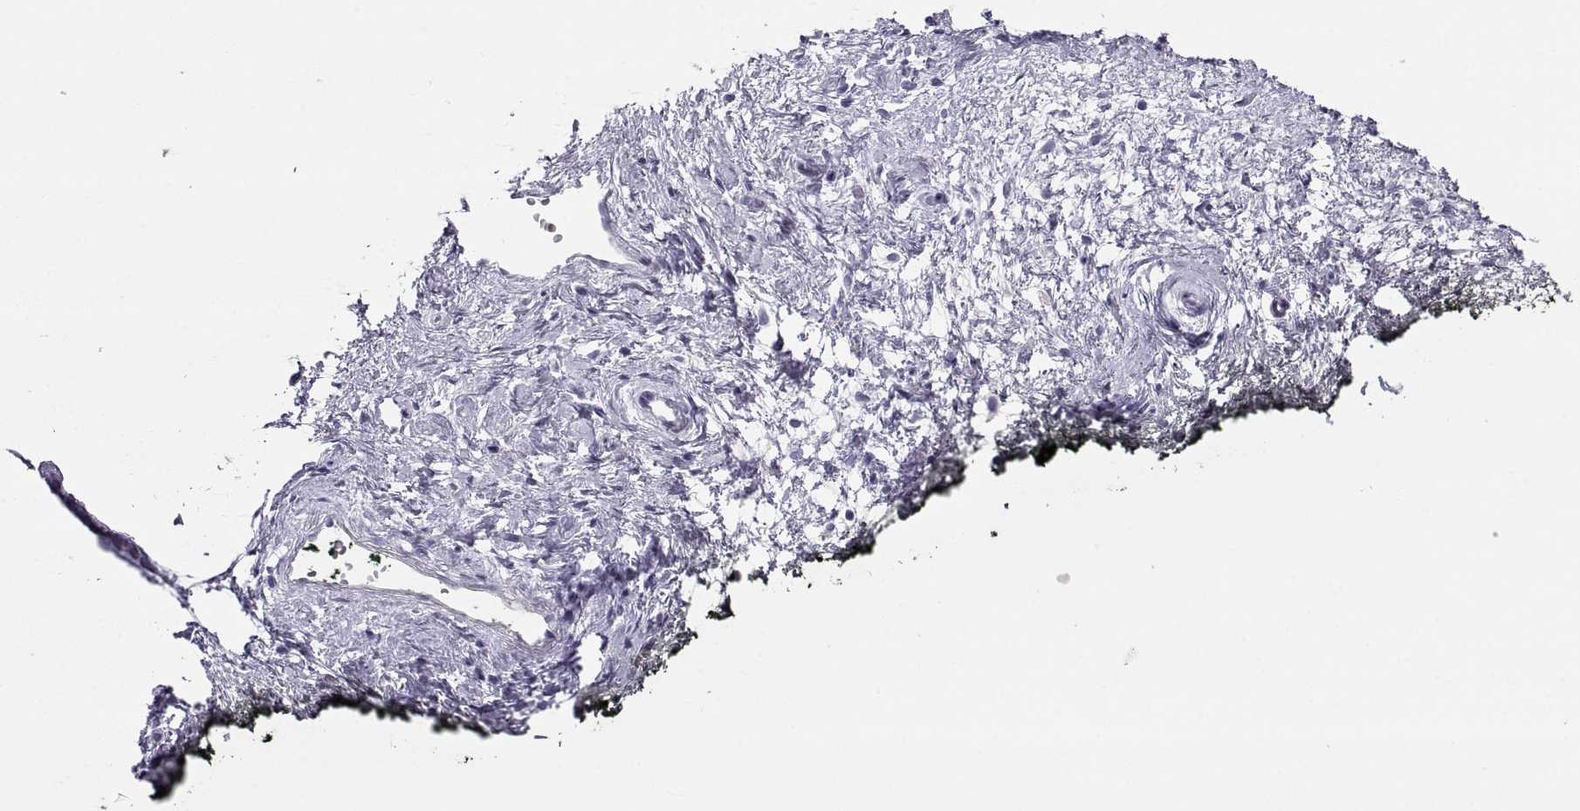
{"staining": {"intensity": "negative", "quantity": "none", "location": "none"}, "tissue": "vagina", "cell_type": "Squamous epithelial cells", "image_type": "normal", "snomed": [{"axis": "morphology", "description": "Normal tissue, NOS"}, {"axis": "topography", "description": "Vagina"}], "caption": "Squamous epithelial cells are negative for brown protein staining in benign vagina. Brightfield microscopy of immunohistochemistry (IHC) stained with DAB (brown) and hematoxylin (blue), captured at high magnification.", "gene": "SEMG1", "patient": {"sex": "female", "age": 47}}